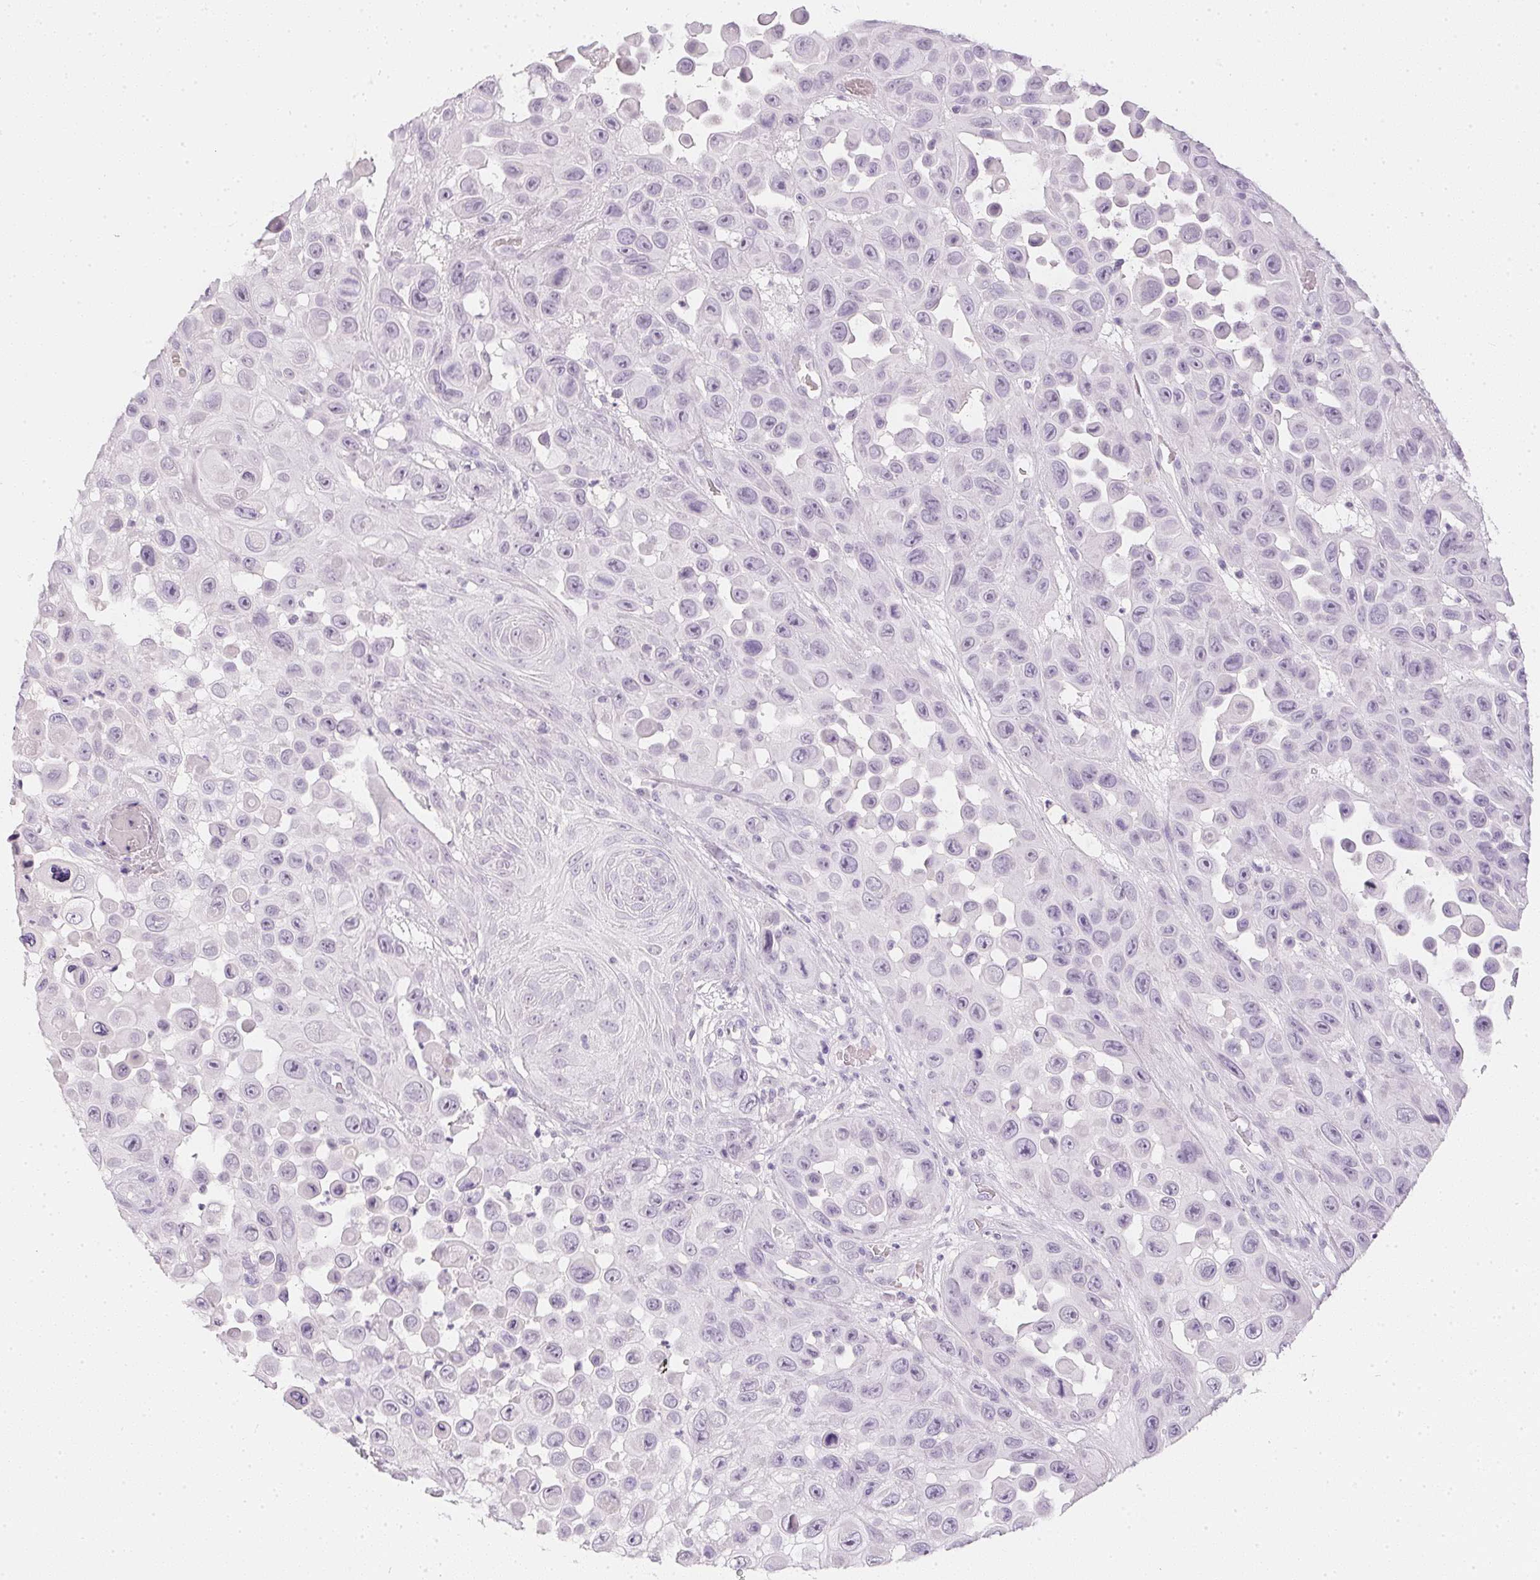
{"staining": {"intensity": "negative", "quantity": "none", "location": "none"}, "tissue": "skin cancer", "cell_type": "Tumor cells", "image_type": "cancer", "snomed": [{"axis": "morphology", "description": "Squamous cell carcinoma, NOS"}, {"axis": "topography", "description": "Skin"}], "caption": "Human skin cancer stained for a protein using immunohistochemistry reveals no positivity in tumor cells.", "gene": "PPY", "patient": {"sex": "male", "age": 81}}